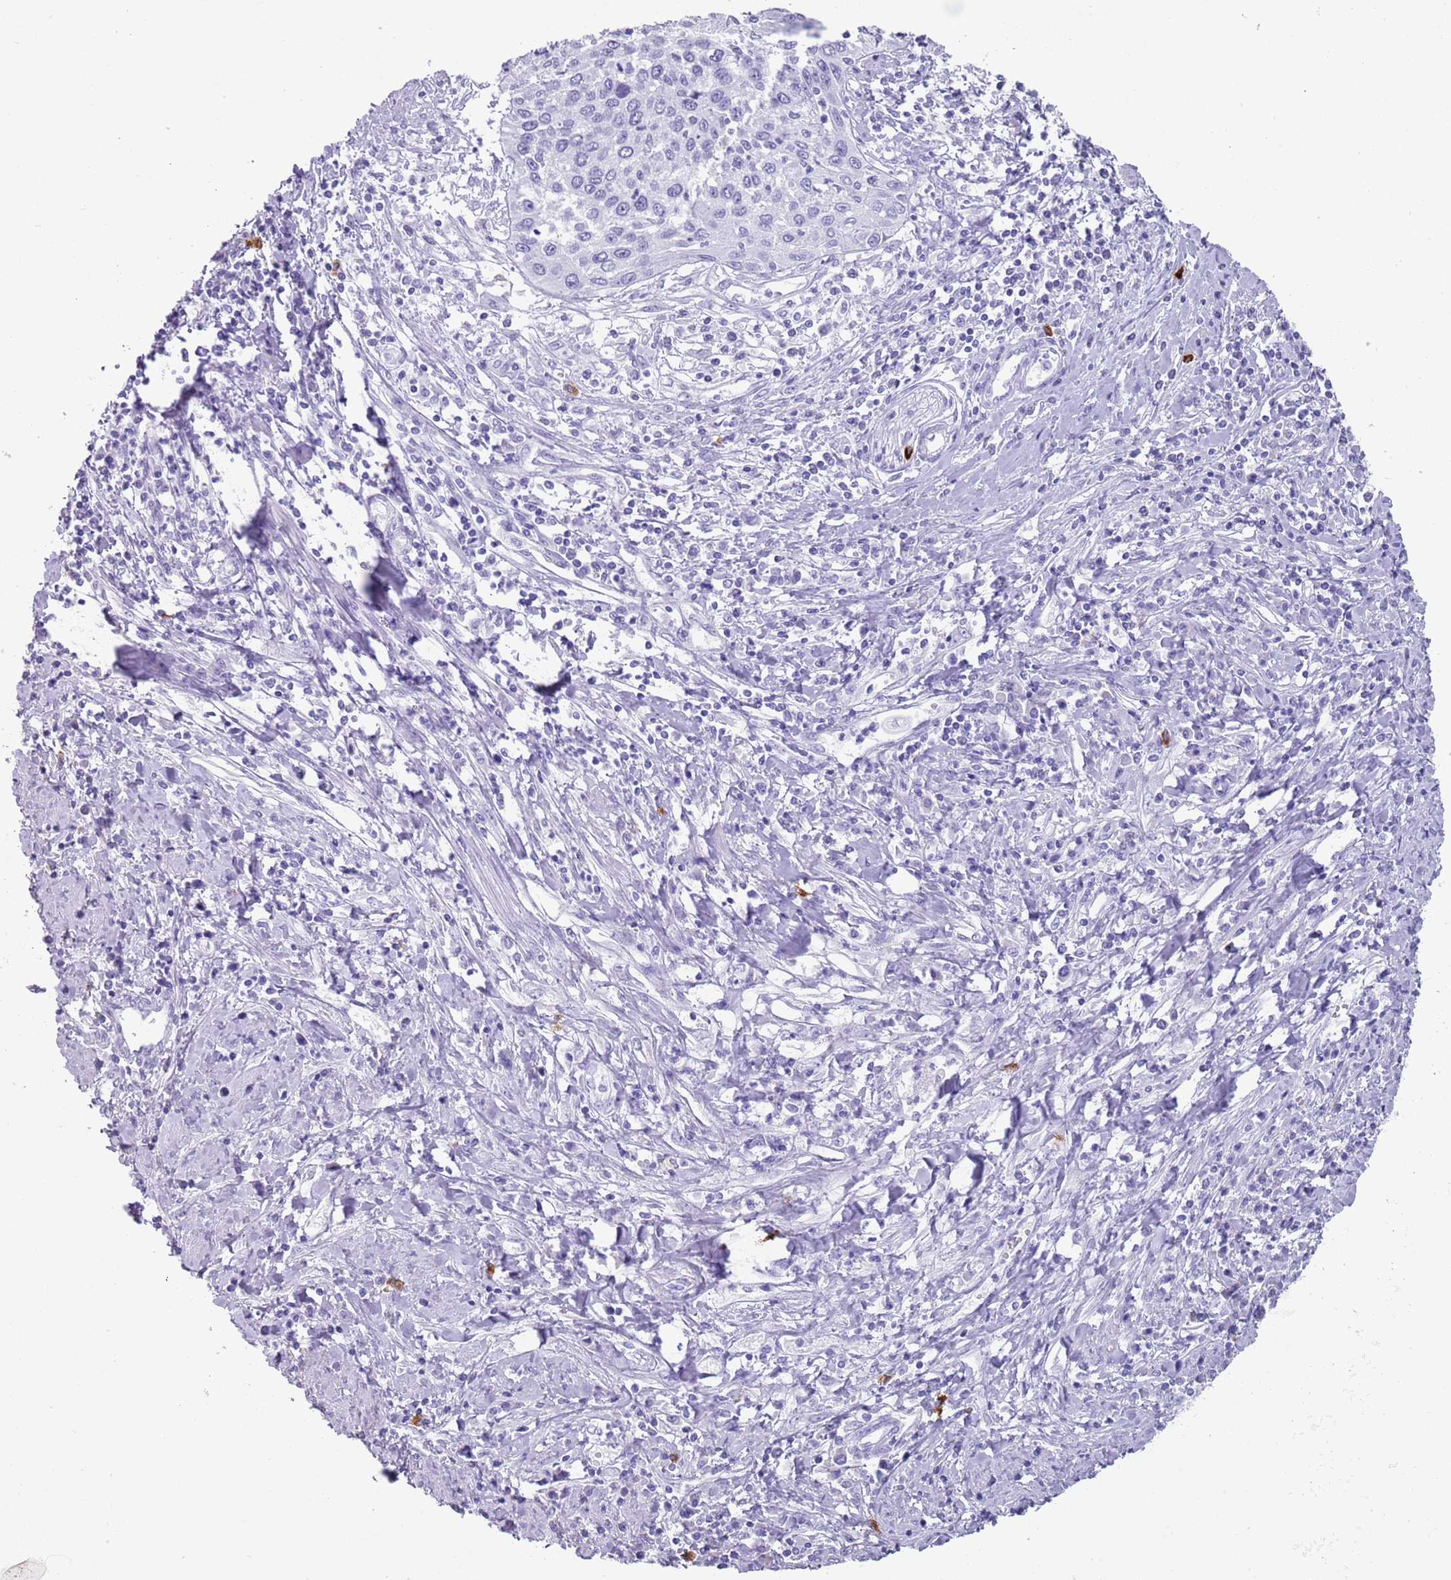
{"staining": {"intensity": "negative", "quantity": "none", "location": "none"}, "tissue": "cervical cancer", "cell_type": "Tumor cells", "image_type": "cancer", "snomed": [{"axis": "morphology", "description": "Squamous cell carcinoma, NOS"}, {"axis": "topography", "description": "Cervix"}], "caption": "Cervical cancer was stained to show a protein in brown. There is no significant positivity in tumor cells. (DAB (3,3'-diaminobenzidine) IHC visualized using brightfield microscopy, high magnification).", "gene": "MYADML2", "patient": {"sex": "female", "age": 32}}